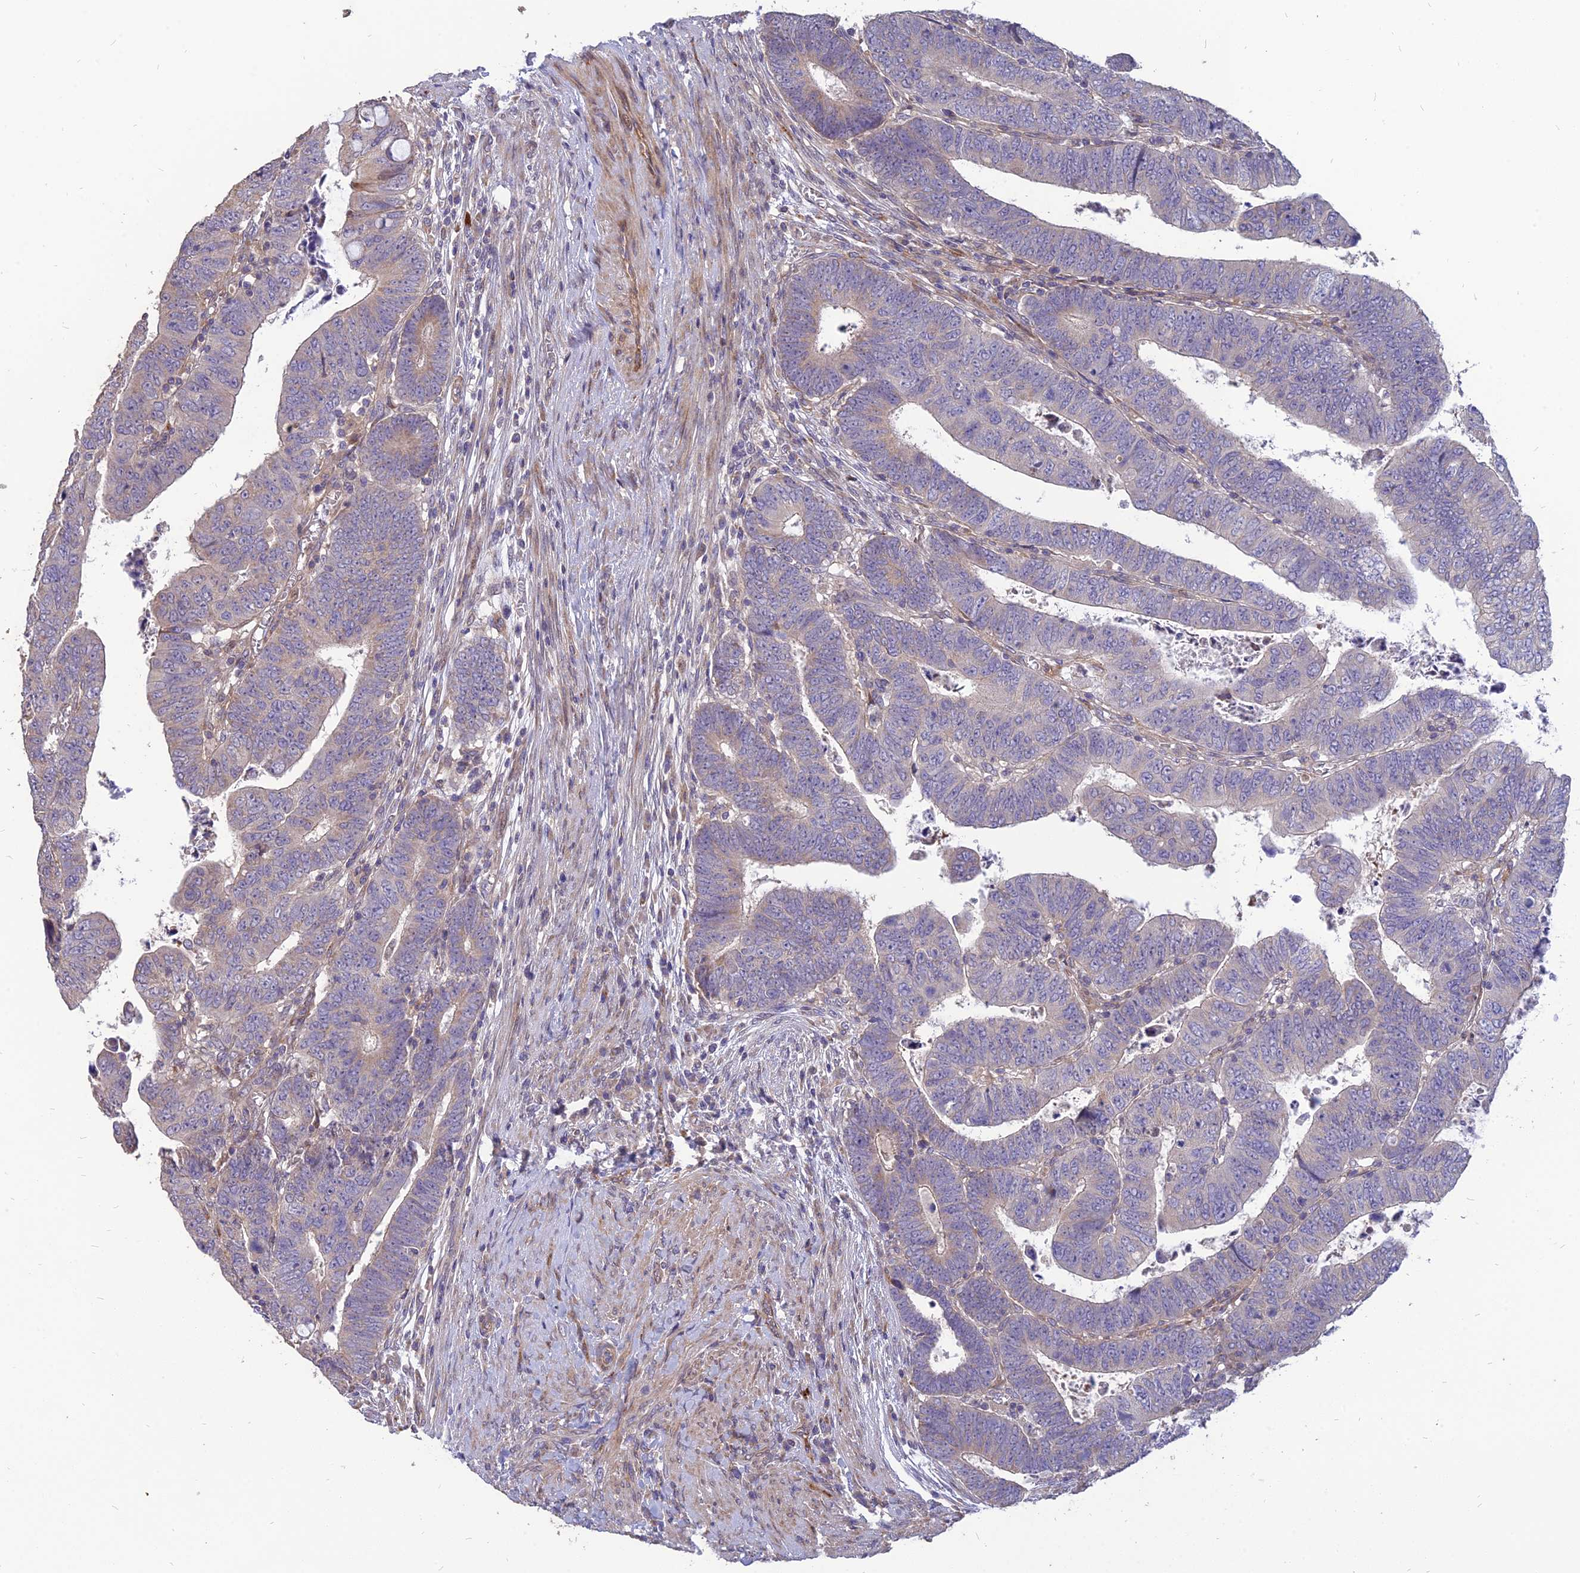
{"staining": {"intensity": "negative", "quantity": "none", "location": "none"}, "tissue": "colorectal cancer", "cell_type": "Tumor cells", "image_type": "cancer", "snomed": [{"axis": "morphology", "description": "Normal tissue, NOS"}, {"axis": "morphology", "description": "Adenocarcinoma, NOS"}, {"axis": "topography", "description": "Rectum"}], "caption": "Immunohistochemical staining of adenocarcinoma (colorectal) displays no significant staining in tumor cells. The staining was performed using DAB (3,3'-diaminobenzidine) to visualize the protein expression in brown, while the nuclei were stained in blue with hematoxylin (Magnification: 20x).", "gene": "ST3GAL6", "patient": {"sex": "female", "age": 65}}